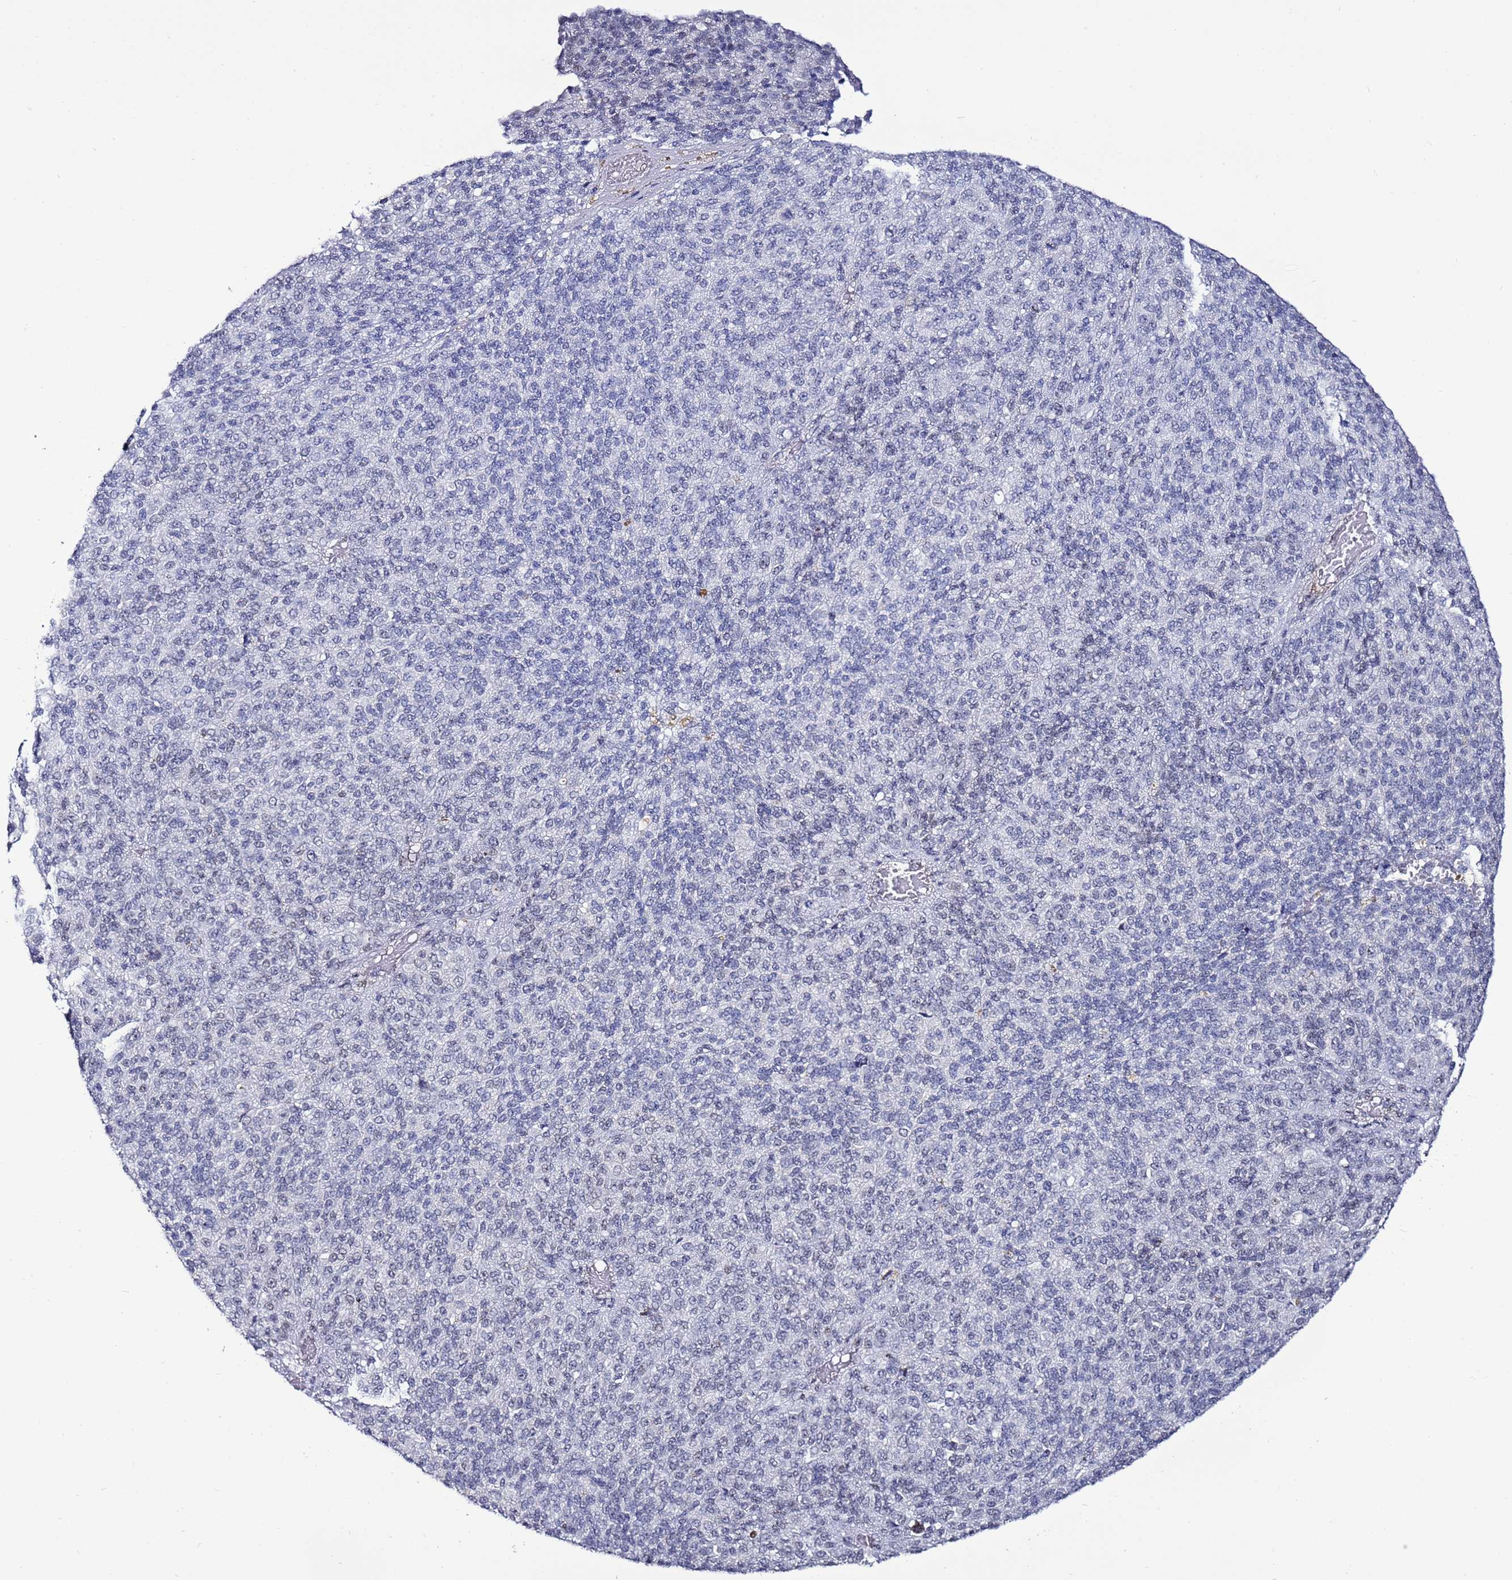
{"staining": {"intensity": "negative", "quantity": "none", "location": "none"}, "tissue": "melanoma", "cell_type": "Tumor cells", "image_type": "cancer", "snomed": [{"axis": "morphology", "description": "Malignant melanoma, Metastatic site"}, {"axis": "topography", "description": "Brain"}], "caption": "Tumor cells are negative for protein expression in human malignant melanoma (metastatic site).", "gene": "PSMA7", "patient": {"sex": "female", "age": 56}}